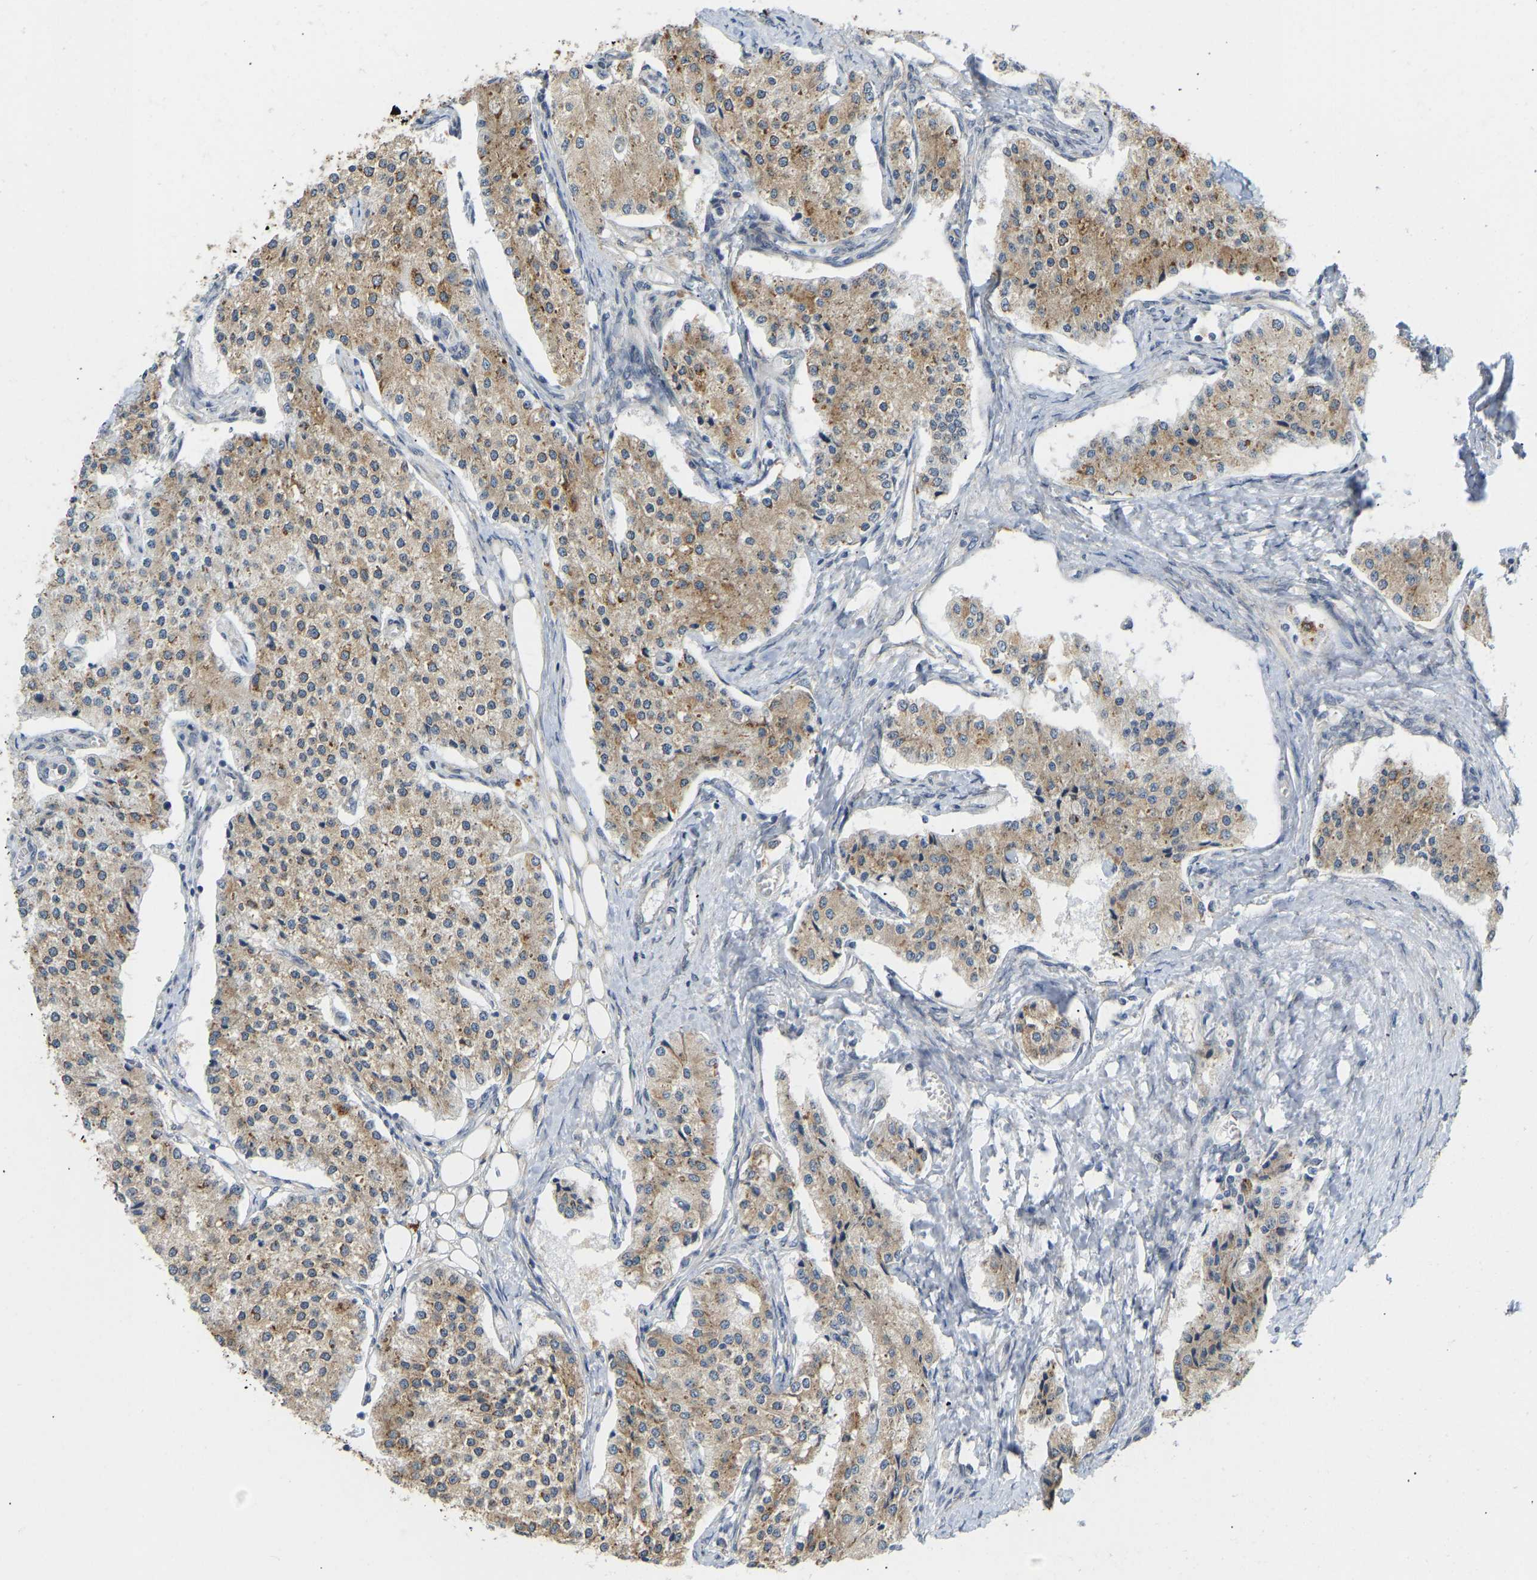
{"staining": {"intensity": "moderate", "quantity": ">75%", "location": "cytoplasmic/membranous"}, "tissue": "carcinoid", "cell_type": "Tumor cells", "image_type": "cancer", "snomed": [{"axis": "morphology", "description": "Carcinoid, malignant, NOS"}, {"axis": "topography", "description": "Colon"}], "caption": "Tumor cells show medium levels of moderate cytoplasmic/membranous staining in about >75% of cells in human carcinoid.", "gene": "BEND3", "patient": {"sex": "female", "age": 52}}